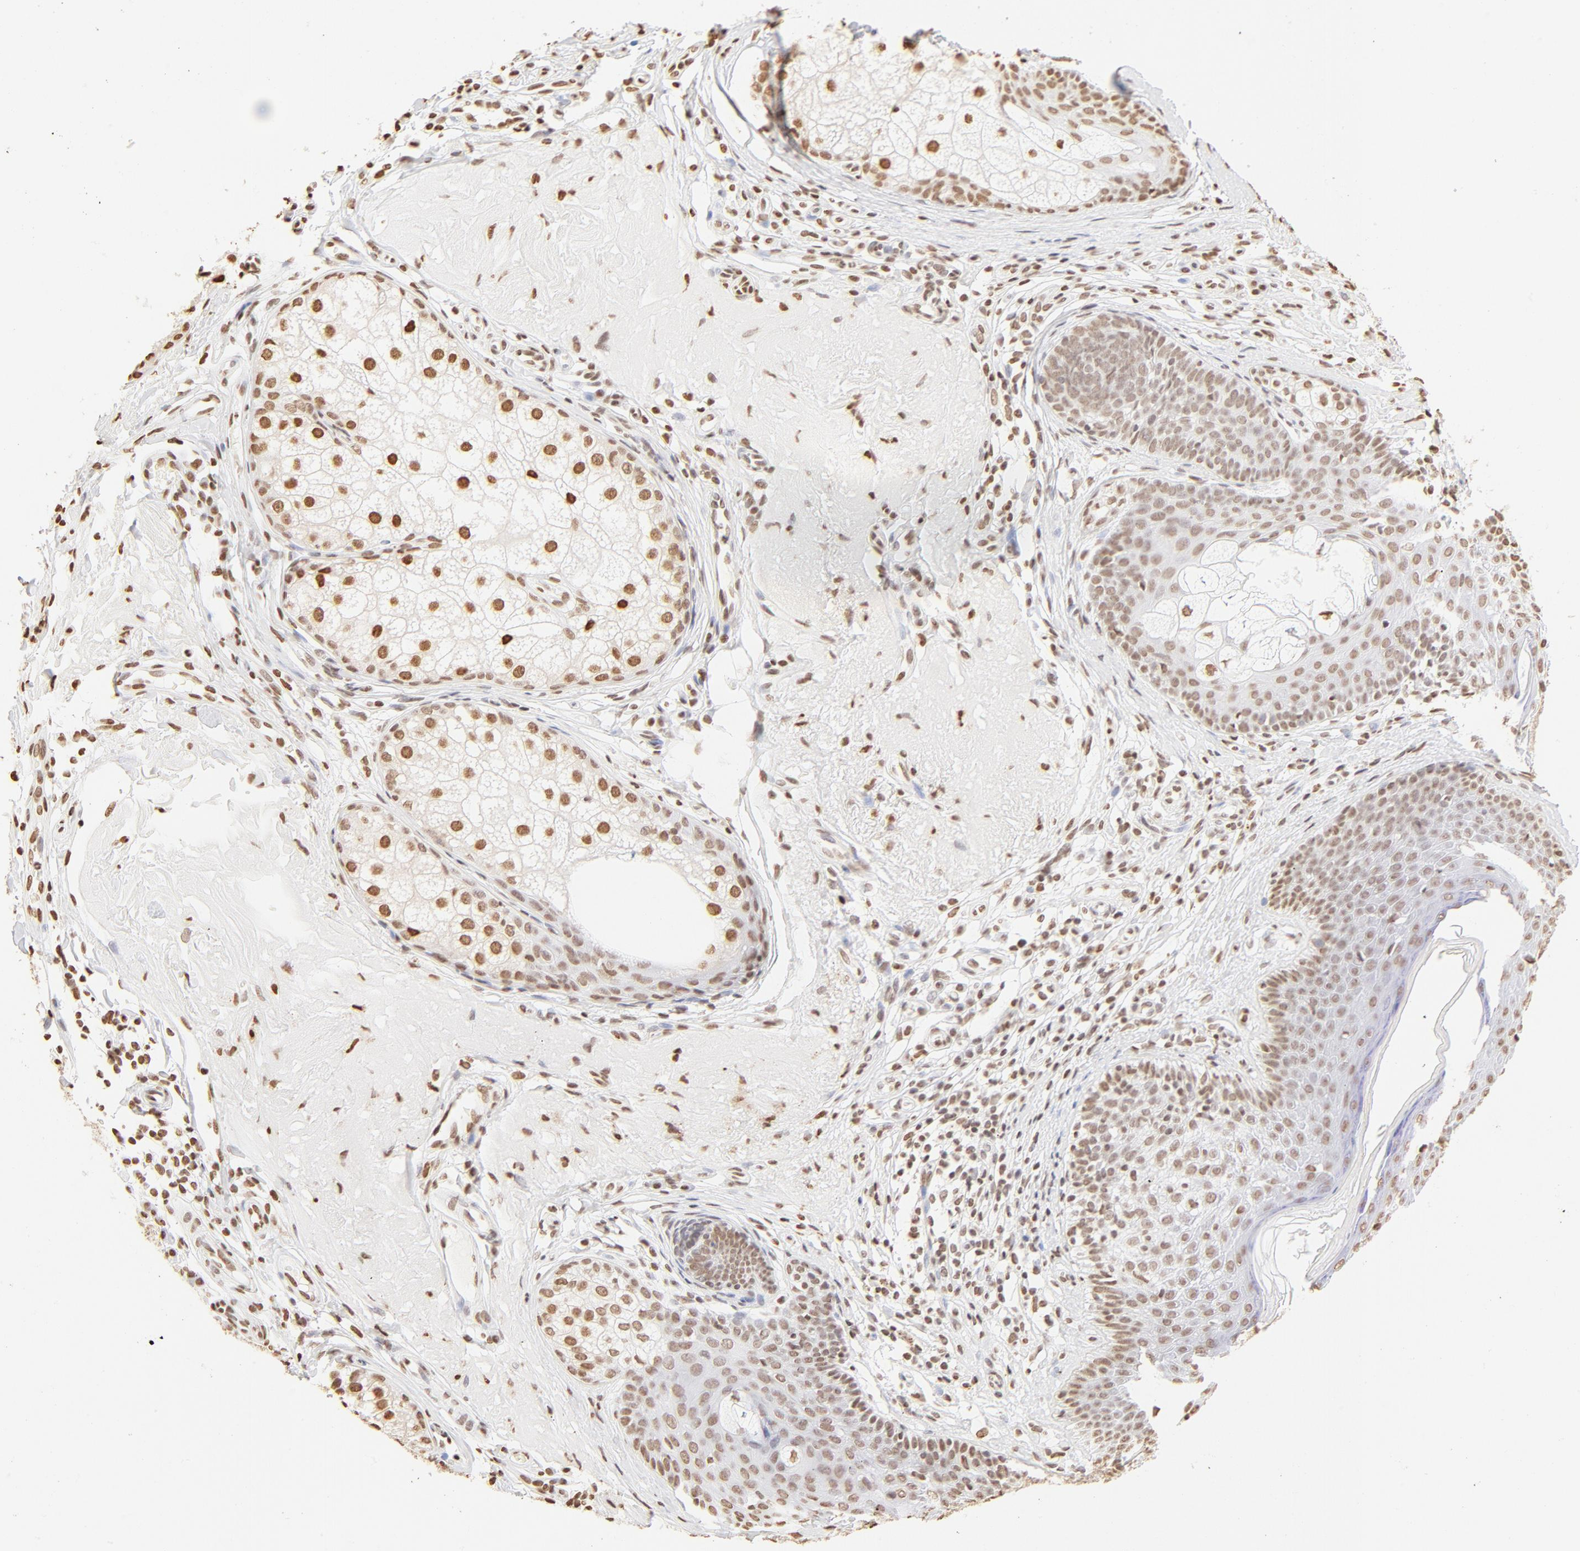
{"staining": {"intensity": "moderate", "quantity": ">75%", "location": "nuclear"}, "tissue": "skin cancer", "cell_type": "Tumor cells", "image_type": "cancer", "snomed": [{"axis": "morphology", "description": "Basal cell carcinoma"}, {"axis": "topography", "description": "Skin"}], "caption": "This photomicrograph demonstrates IHC staining of human skin basal cell carcinoma, with medium moderate nuclear expression in about >75% of tumor cells.", "gene": "ZNF540", "patient": {"sex": "male", "age": 74}}